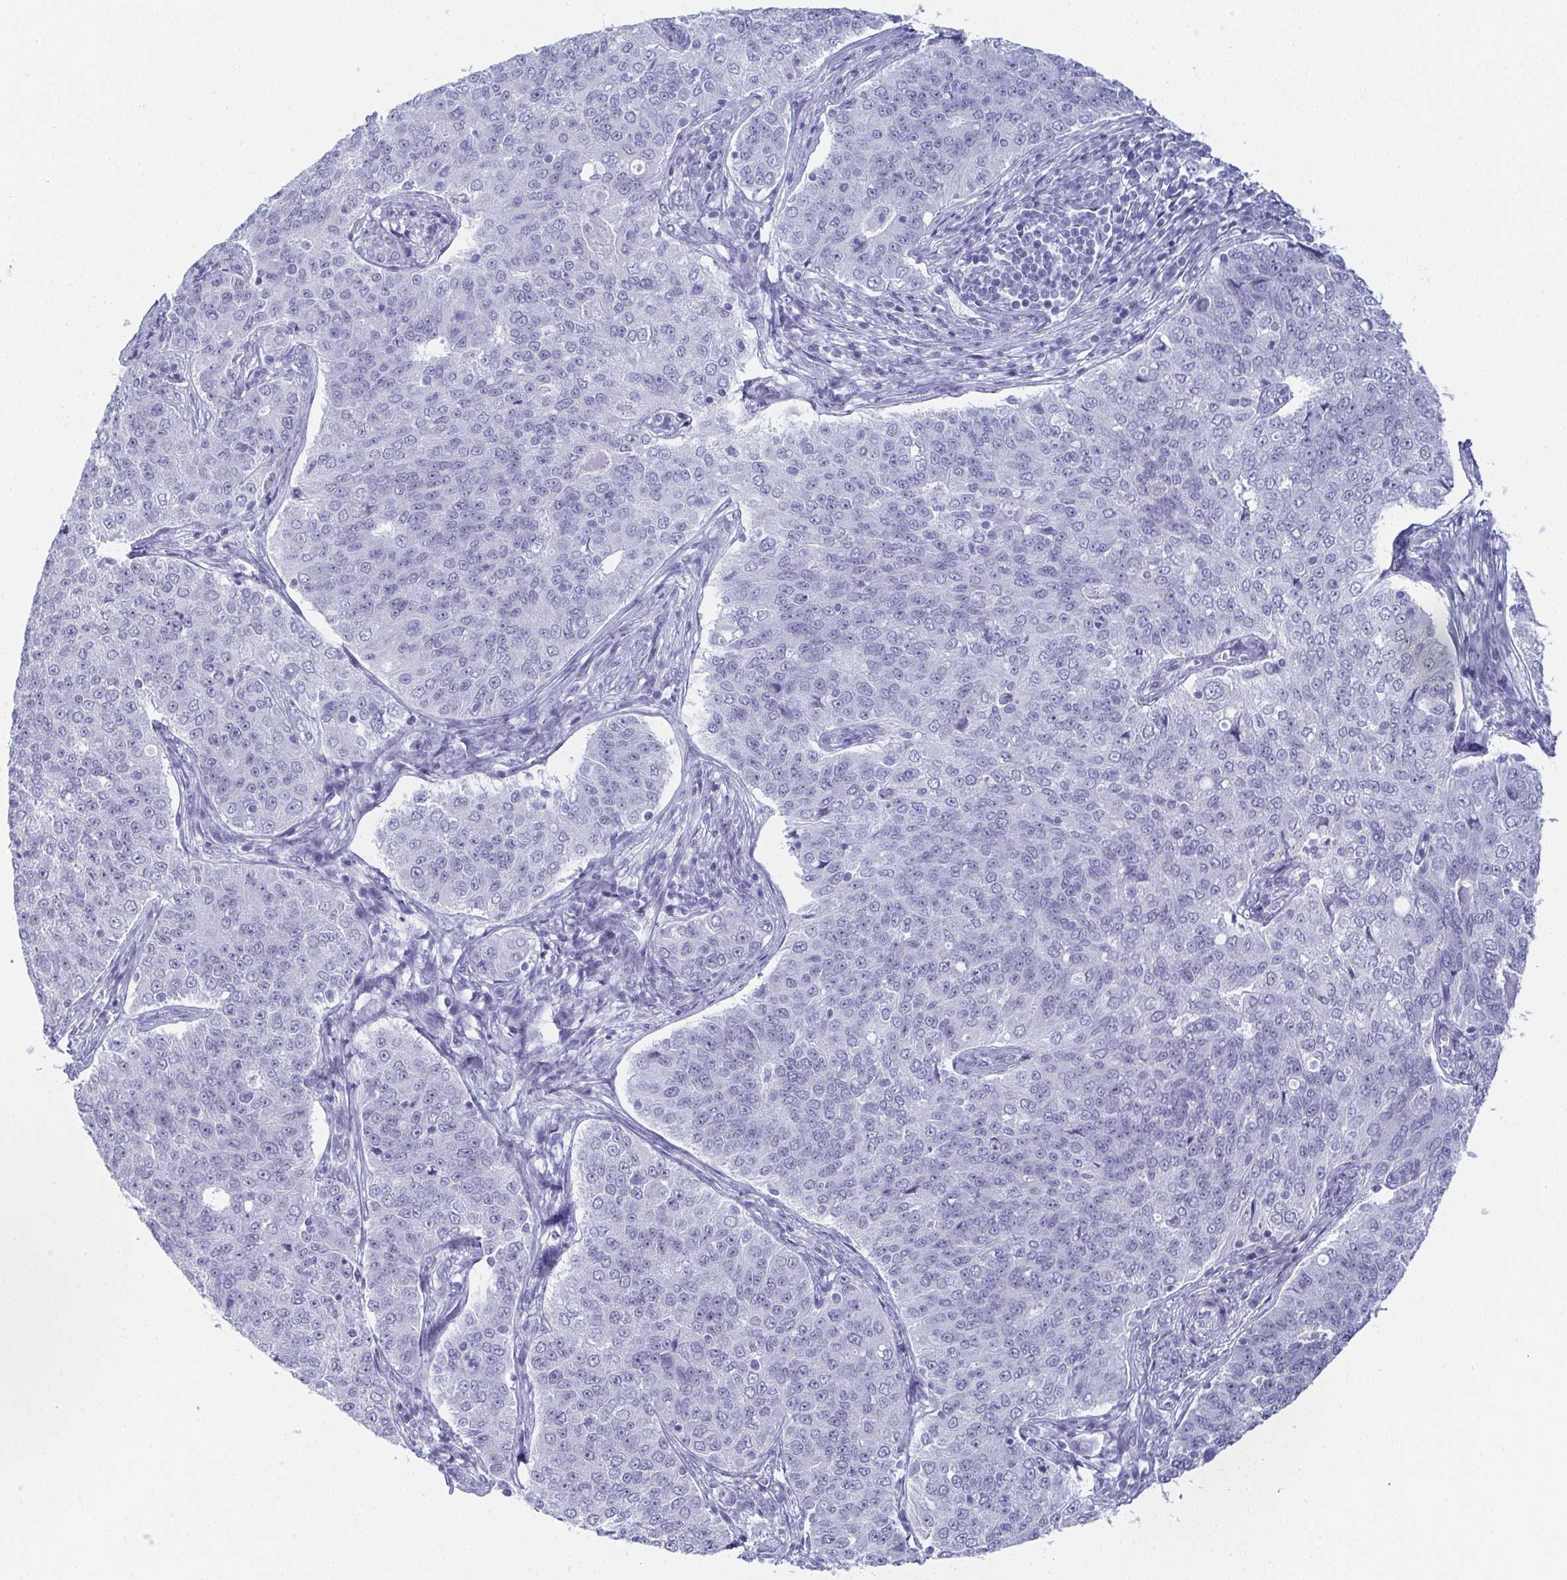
{"staining": {"intensity": "negative", "quantity": "none", "location": "none"}, "tissue": "endometrial cancer", "cell_type": "Tumor cells", "image_type": "cancer", "snomed": [{"axis": "morphology", "description": "Adenocarcinoma, NOS"}, {"axis": "topography", "description": "Endometrium"}], "caption": "IHC of endometrial cancer (adenocarcinoma) demonstrates no staining in tumor cells.", "gene": "PYCR3", "patient": {"sex": "female", "age": 43}}